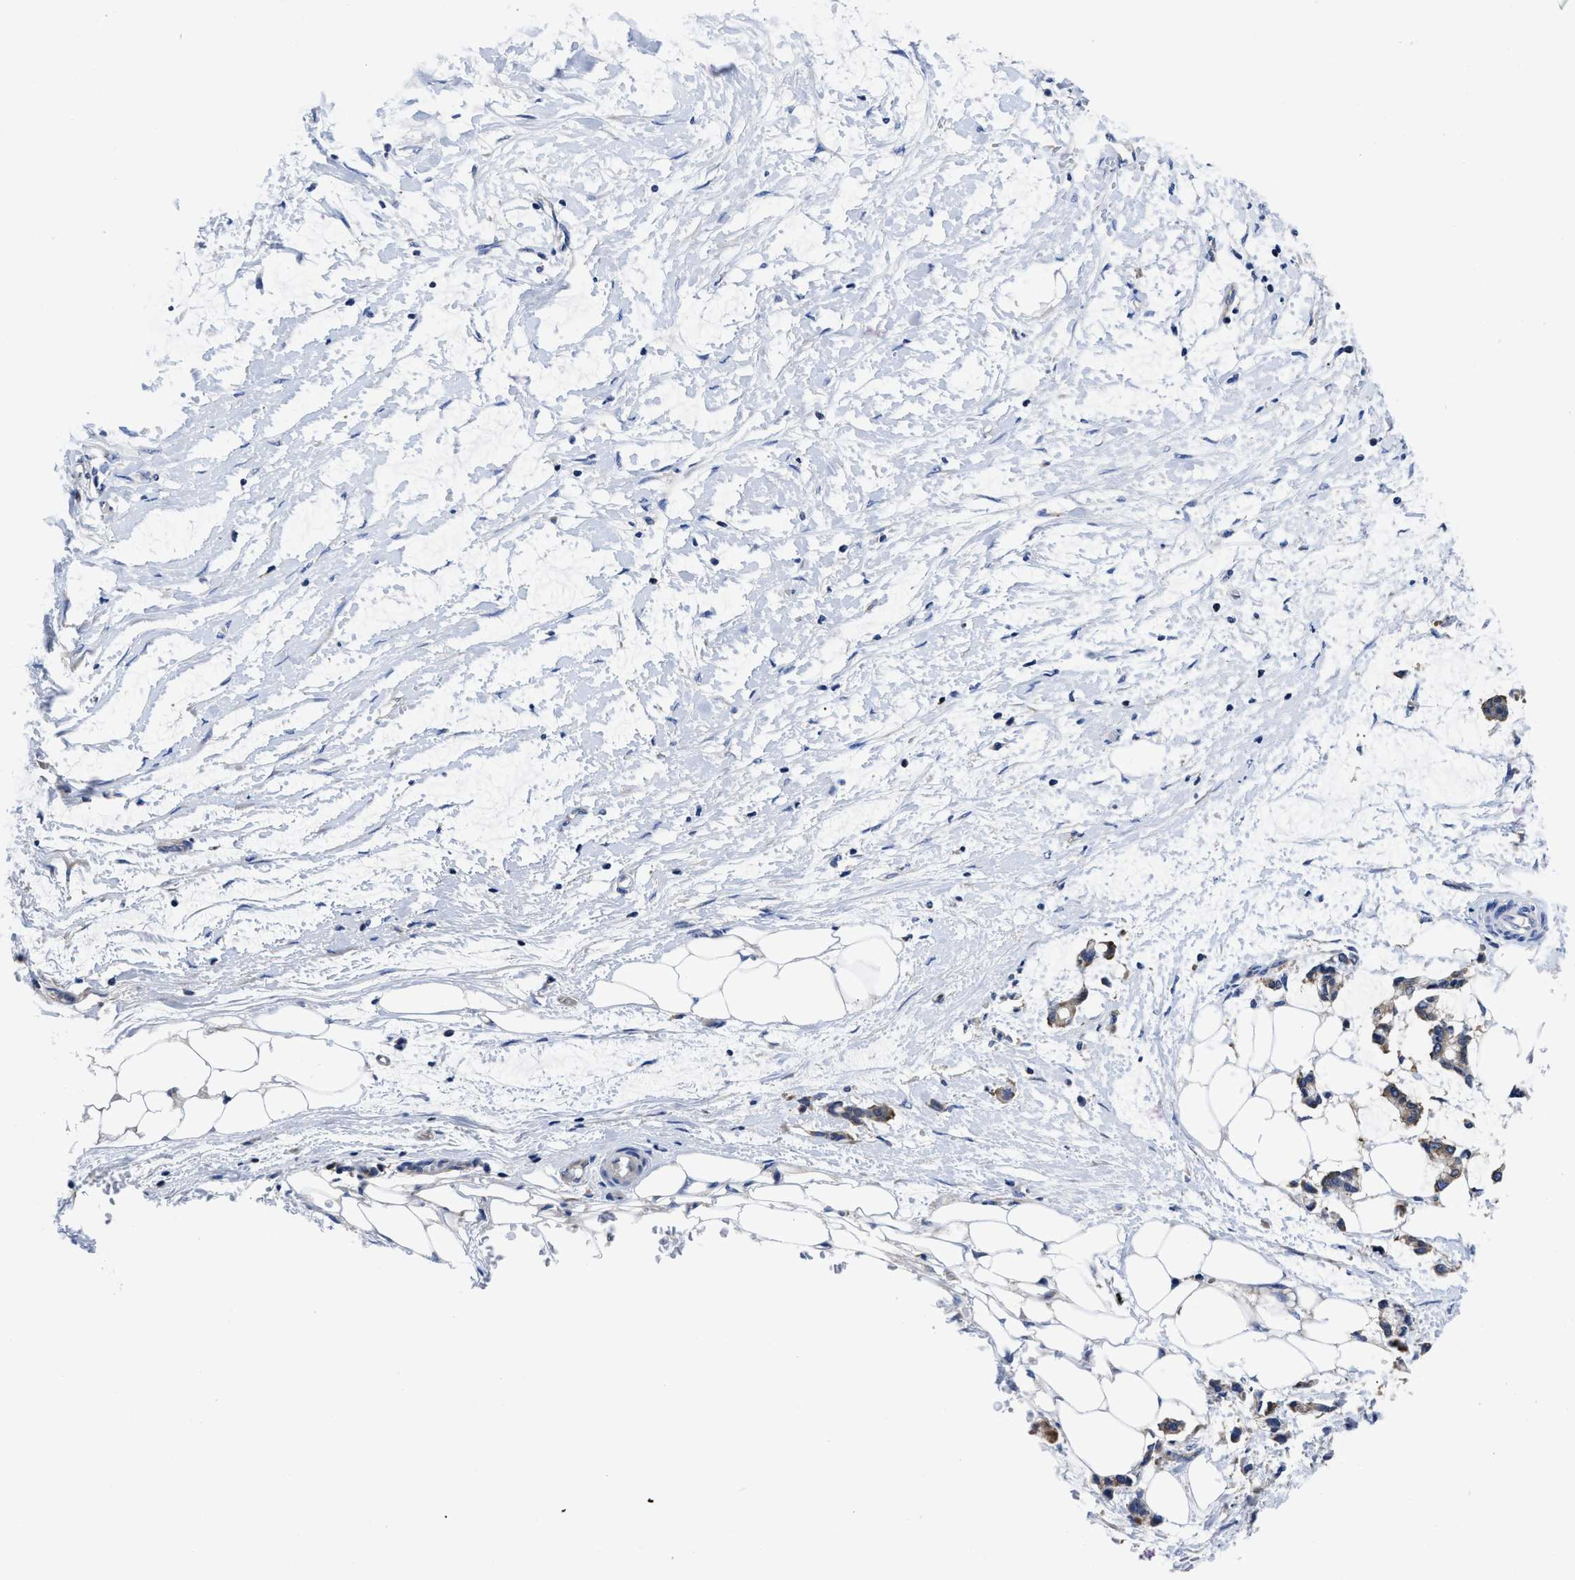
{"staining": {"intensity": "negative", "quantity": "none", "location": "none"}, "tissue": "adipose tissue", "cell_type": "Adipocytes", "image_type": "normal", "snomed": [{"axis": "morphology", "description": "Normal tissue, NOS"}, {"axis": "morphology", "description": "Adenocarcinoma, NOS"}, {"axis": "topography", "description": "Colon"}, {"axis": "topography", "description": "Peripheral nerve tissue"}], "caption": "Immunohistochemistry (IHC) histopathology image of benign adipose tissue: human adipose tissue stained with DAB reveals no significant protein staining in adipocytes. (DAB (3,3'-diaminobenzidine) immunohistochemistry (IHC) visualized using brightfield microscopy, high magnification).", "gene": "YARS1", "patient": {"sex": "male", "age": 14}}